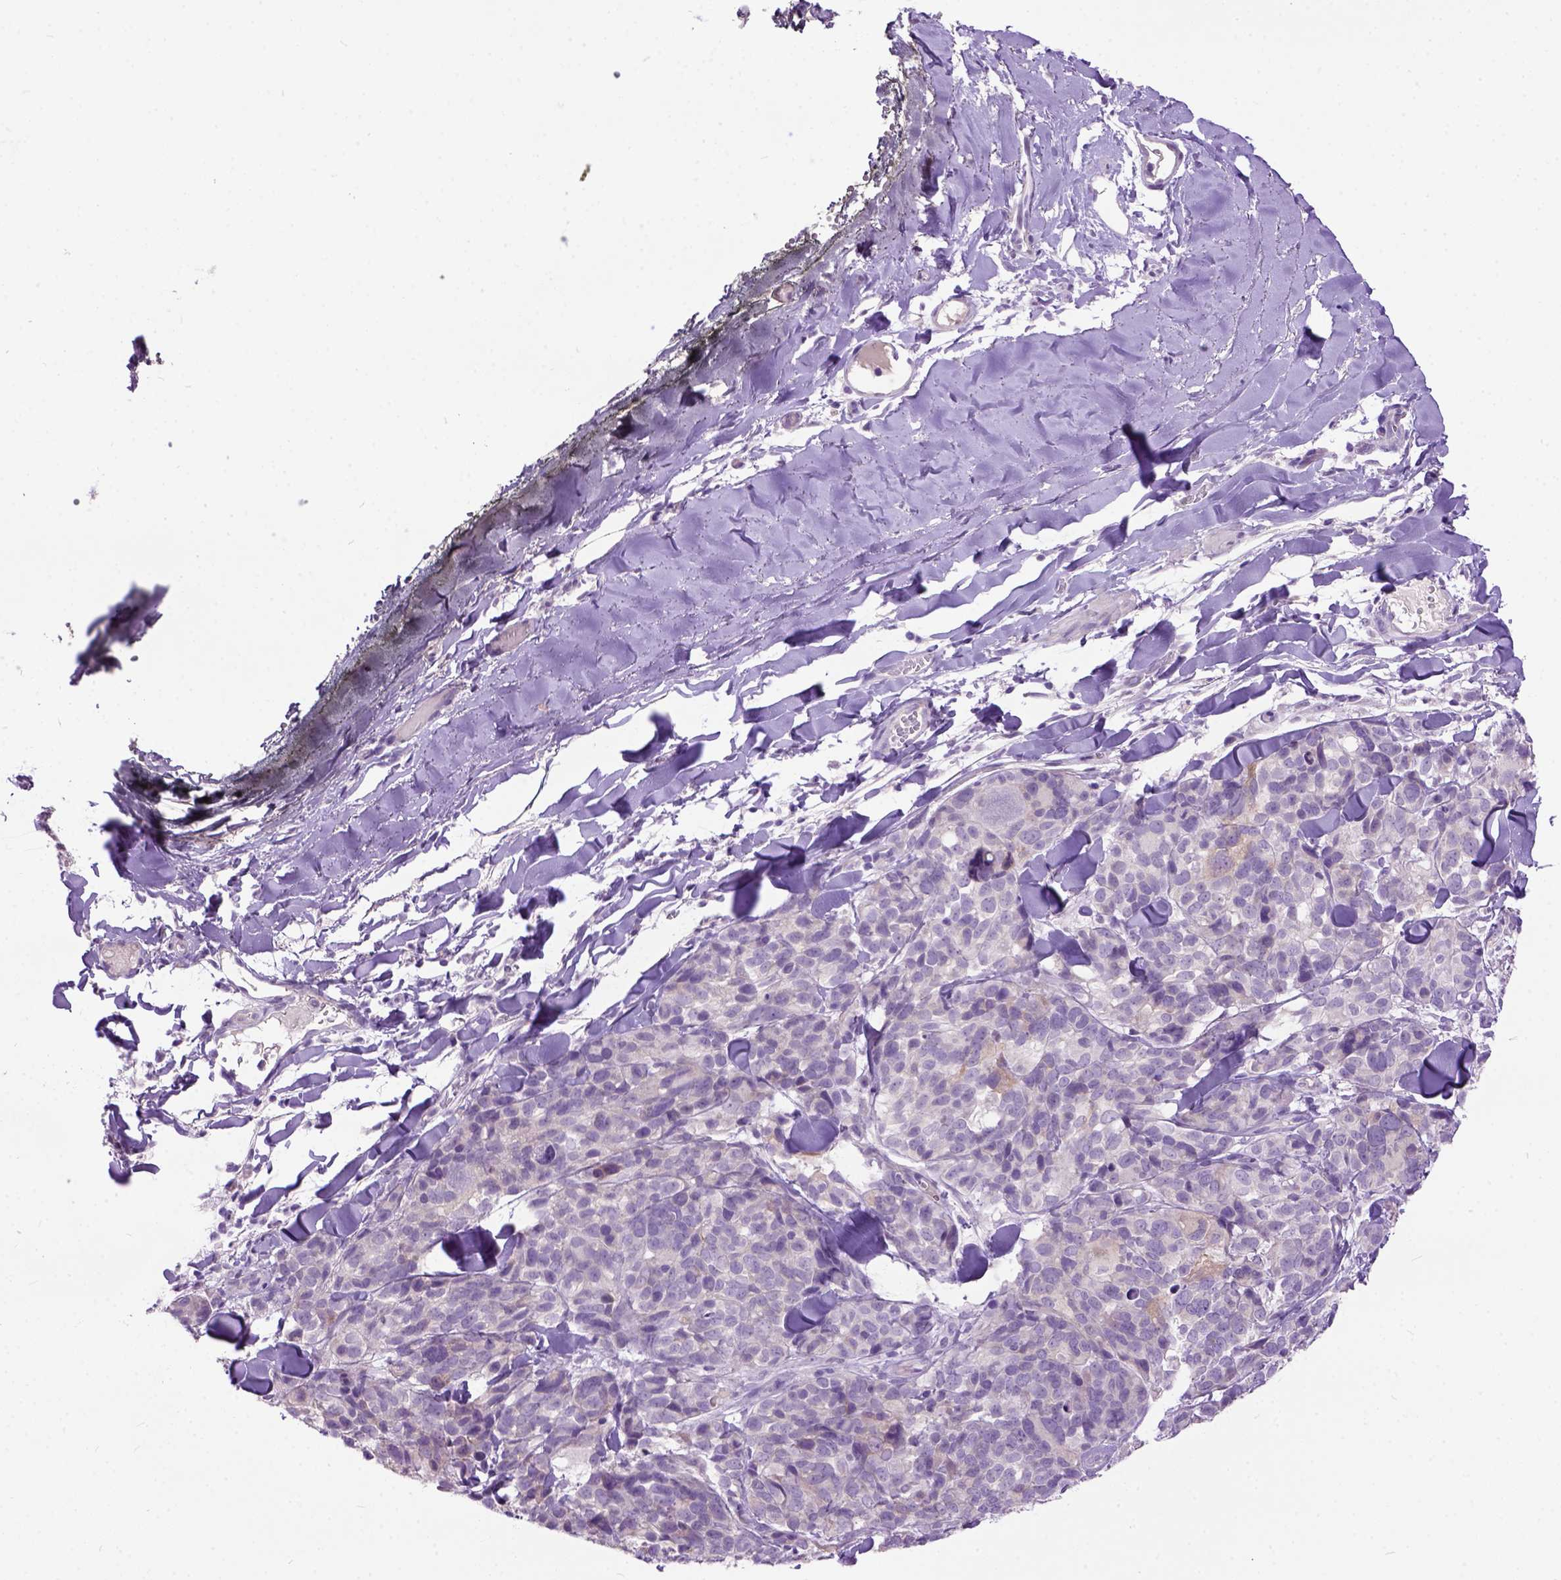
{"staining": {"intensity": "weak", "quantity": "<25%", "location": "cytoplasmic/membranous"}, "tissue": "melanoma", "cell_type": "Tumor cells", "image_type": "cancer", "snomed": [{"axis": "morphology", "description": "Malignant melanoma, NOS"}, {"axis": "topography", "description": "Skin"}], "caption": "Malignant melanoma stained for a protein using immunohistochemistry shows no positivity tumor cells.", "gene": "MAPT", "patient": {"sex": "male", "age": 51}}